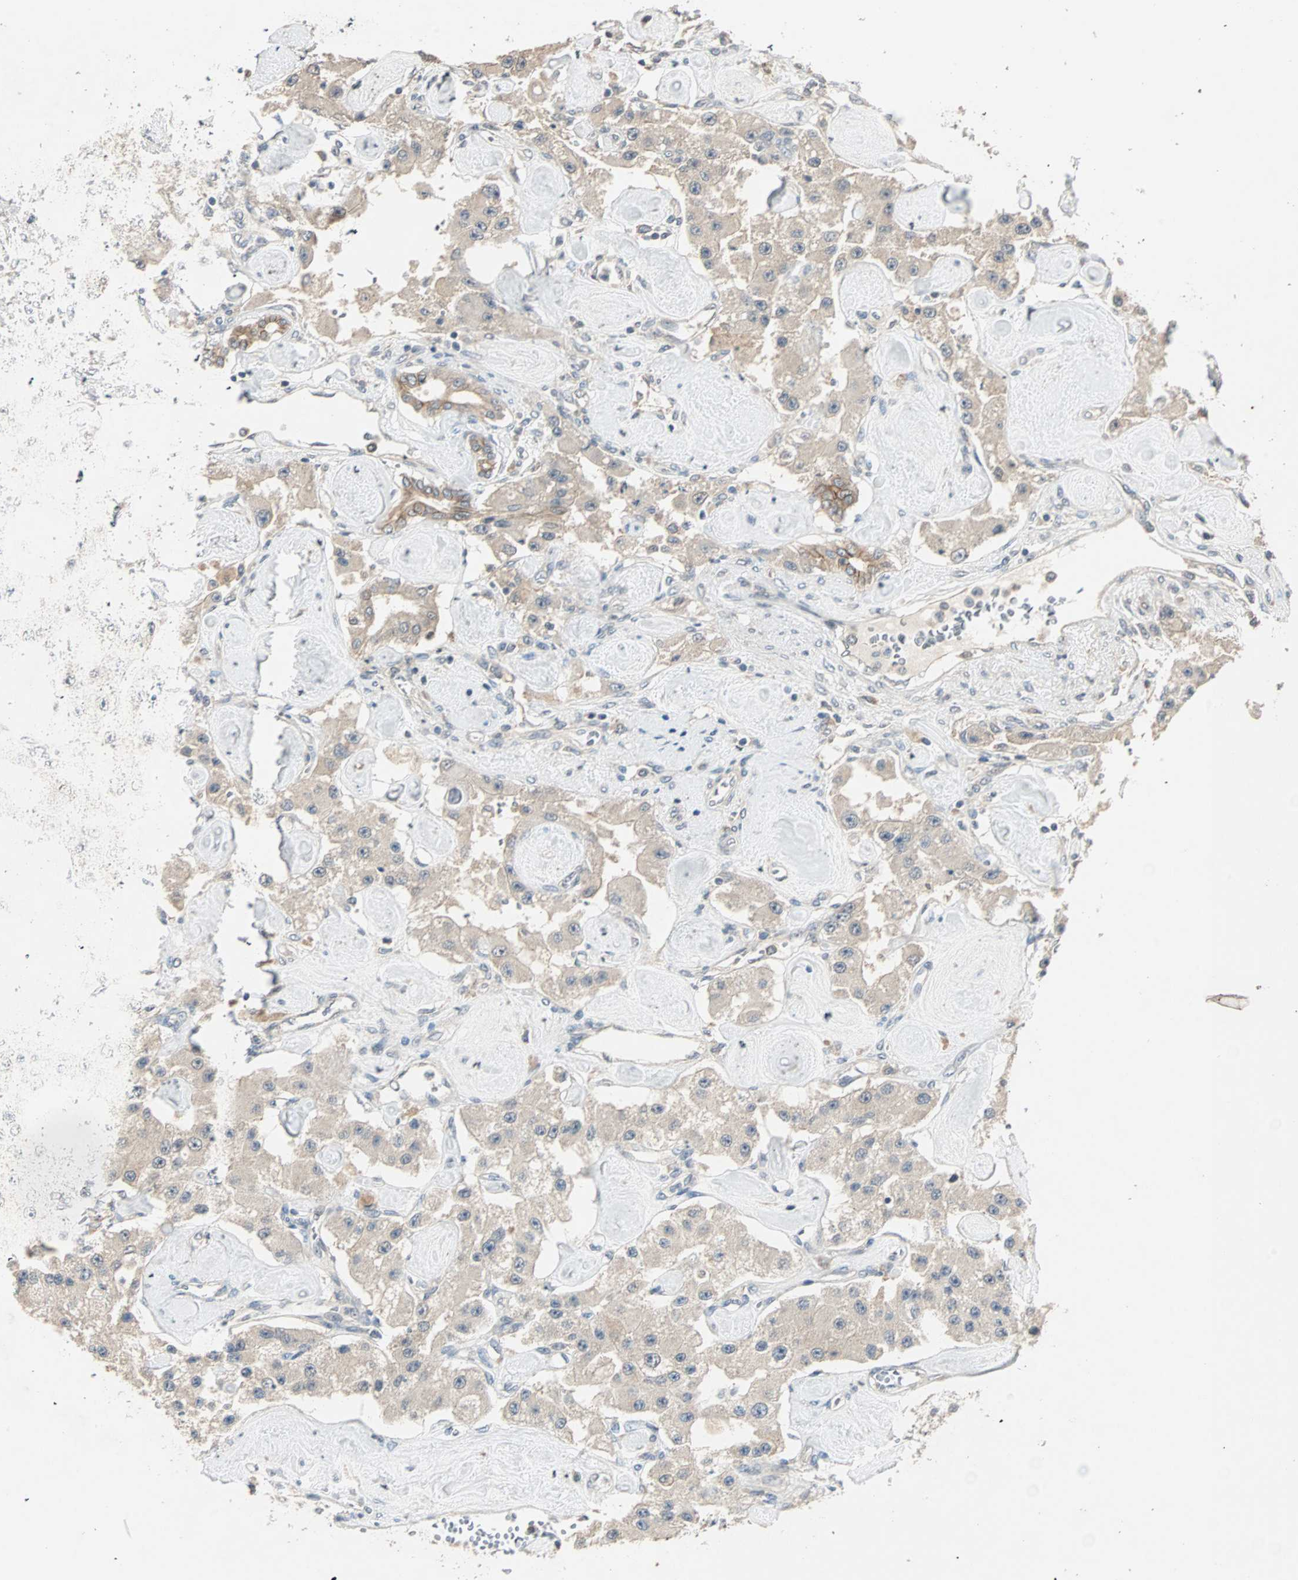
{"staining": {"intensity": "weak", "quantity": ">75%", "location": "cytoplasmic/membranous"}, "tissue": "carcinoid", "cell_type": "Tumor cells", "image_type": "cancer", "snomed": [{"axis": "morphology", "description": "Carcinoid, malignant, NOS"}, {"axis": "topography", "description": "Pancreas"}], "caption": "IHC photomicrograph of carcinoid (malignant) stained for a protein (brown), which reveals low levels of weak cytoplasmic/membranous staining in approximately >75% of tumor cells.", "gene": "TTF2", "patient": {"sex": "male", "age": 41}}